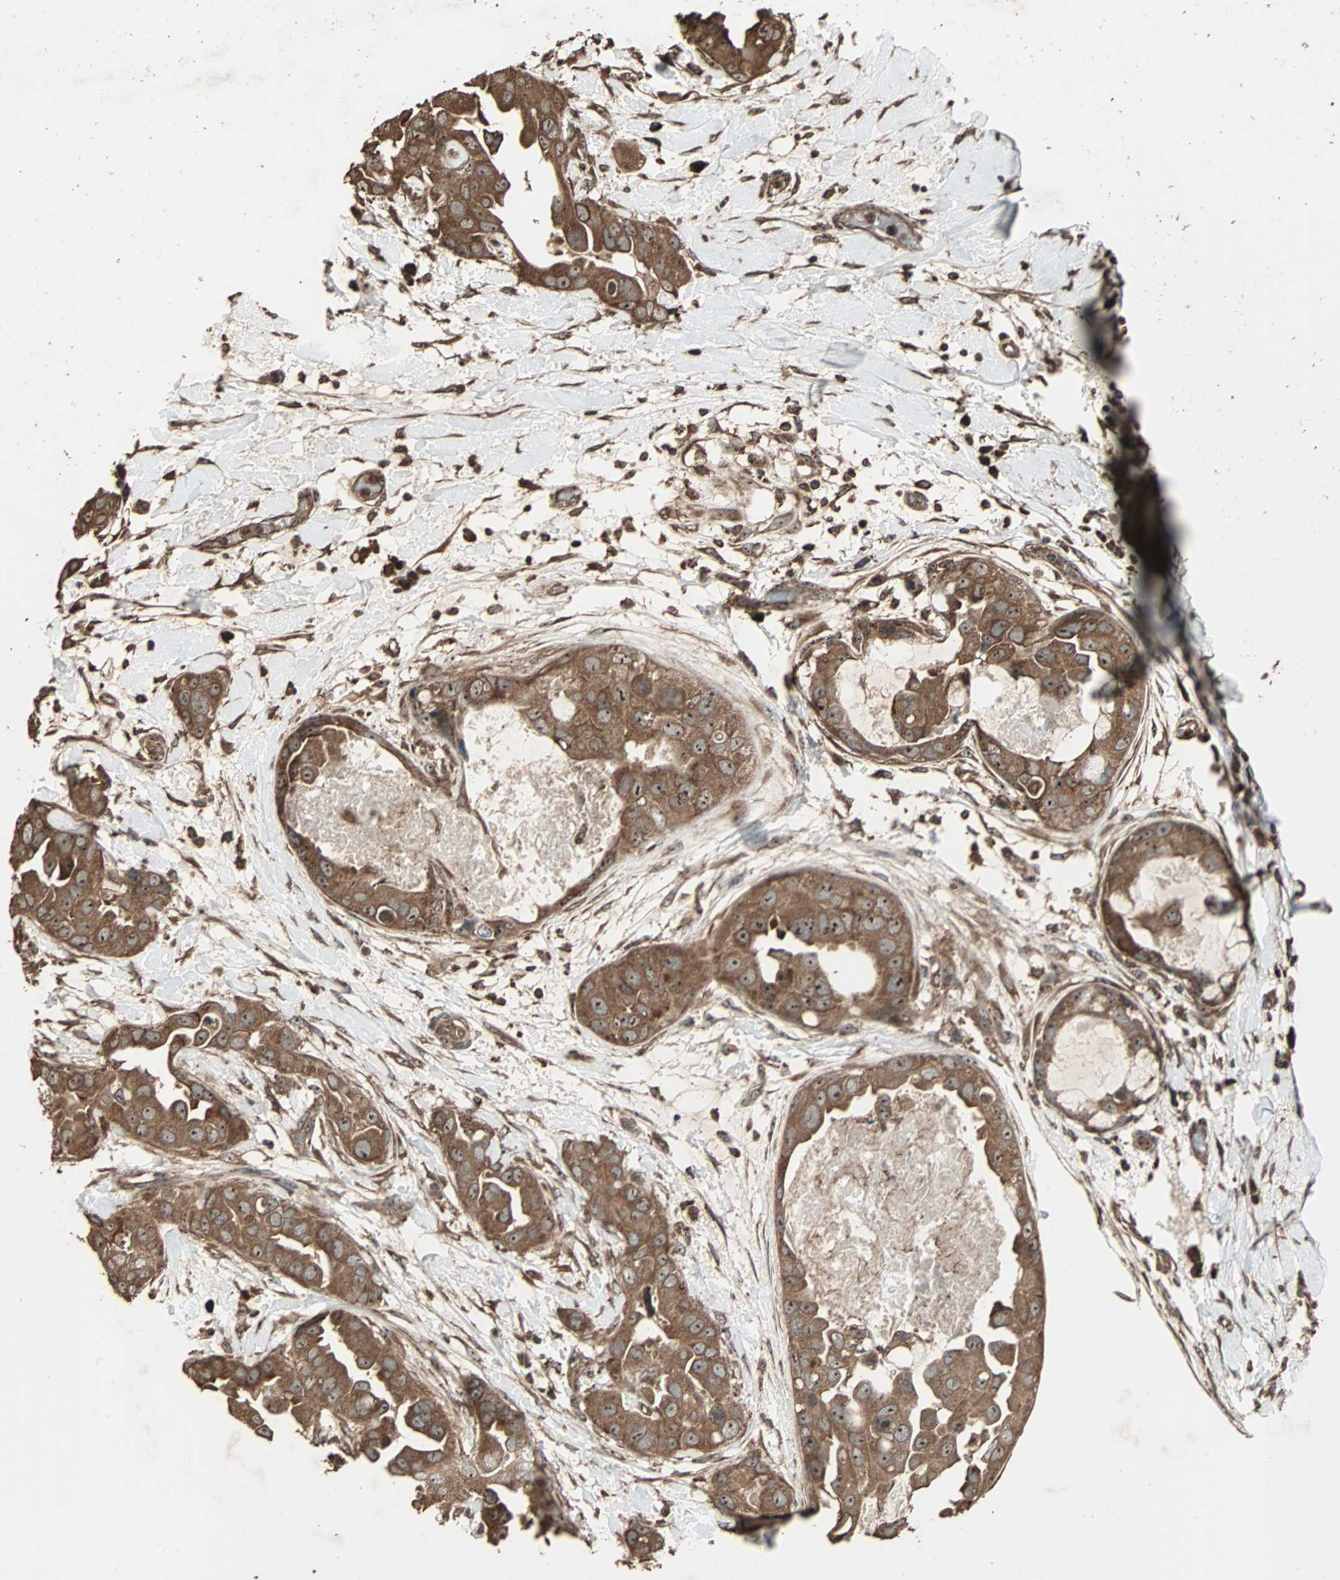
{"staining": {"intensity": "strong", "quantity": ">75%", "location": "cytoplasmic/membranous"}, "tissue": "breast cancer", "cell_type": "Tumor cells", "image_type": "cancer", "snomed": [{"axis": "morphology", "description": "Duct carcinoma"}, {"axis": "topography", "description": "Breast"}], "caption": "IHC of human breast cancer demonstrates high levels of strong cytoplasmic/membranous staining in approximately >75% of tumor cells.", "gene": "LAMTOR5", "patient": {"sex": "female", "age": 40}}